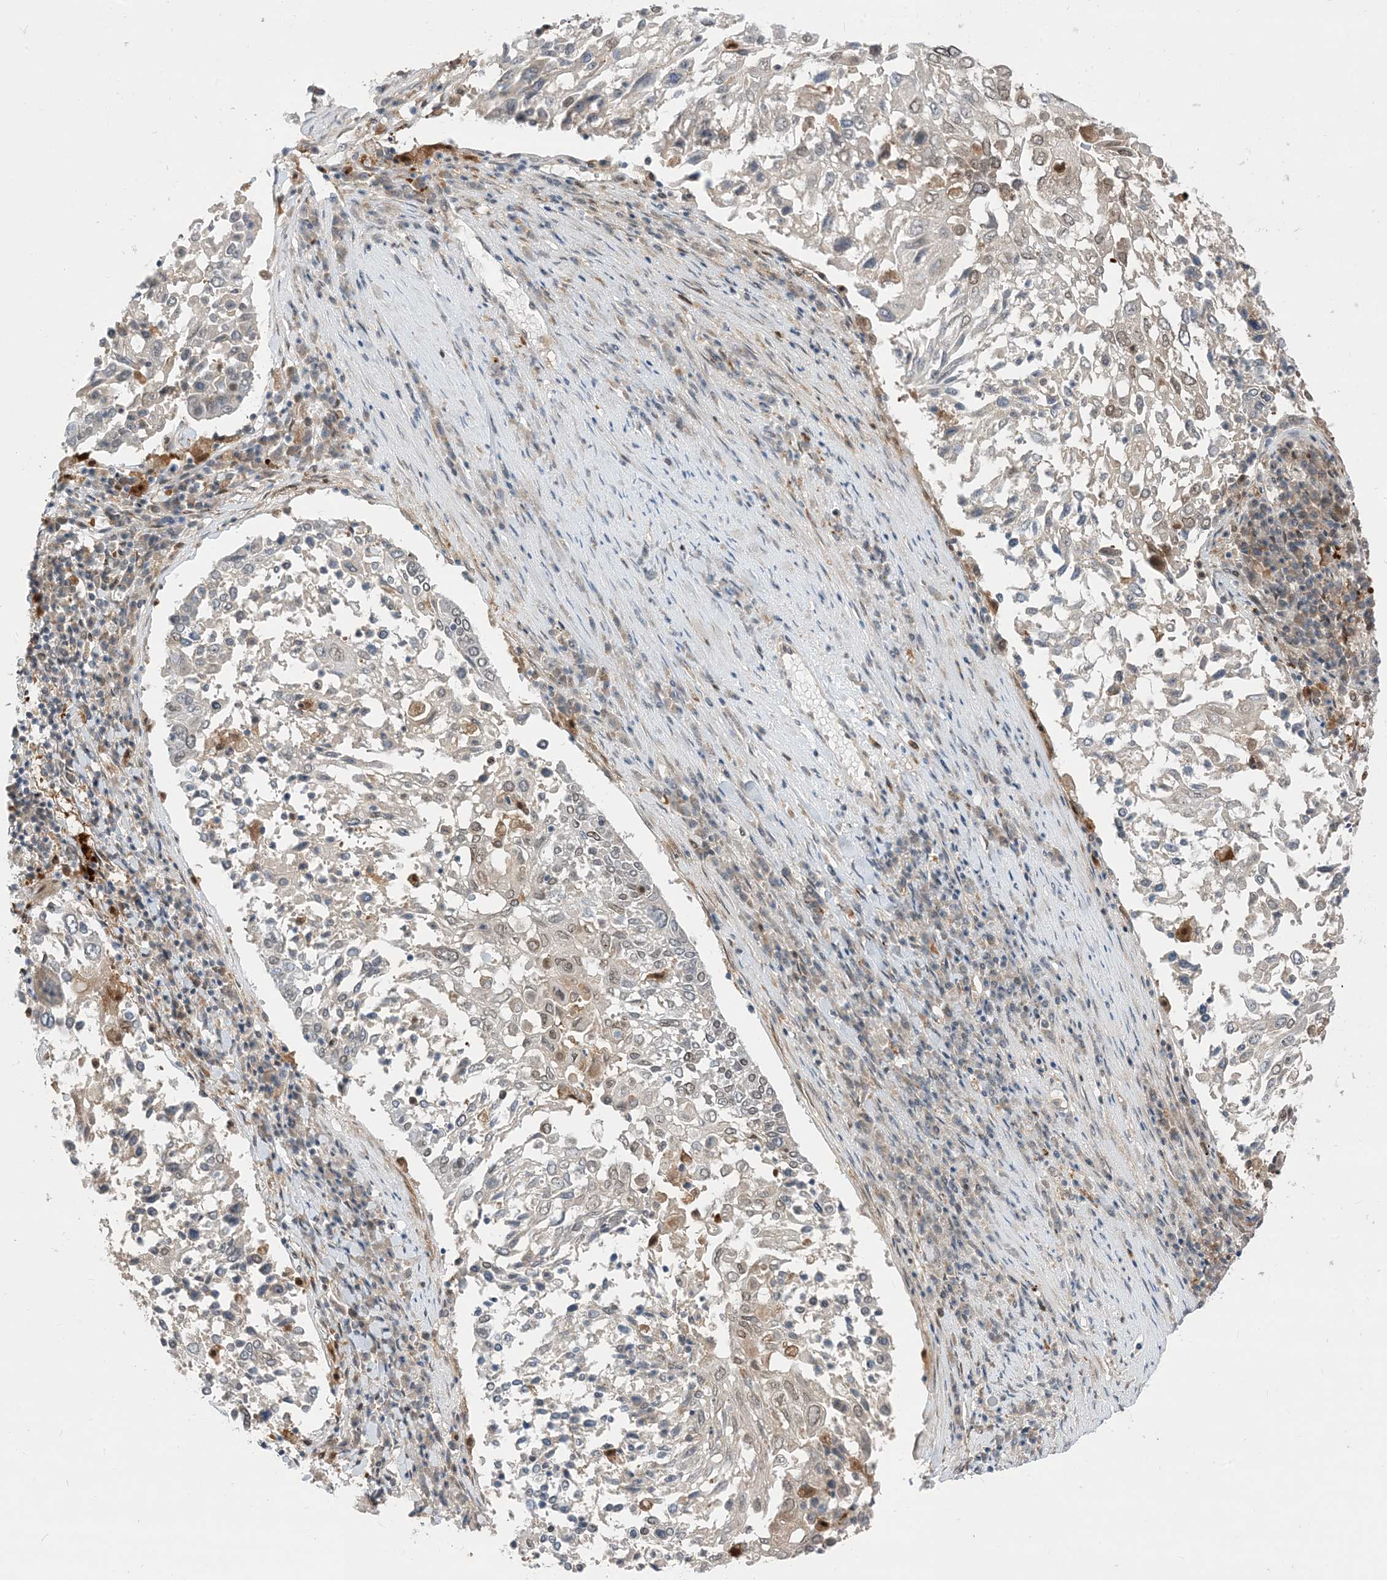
{"staining": {"intensity": "negative", "quantity": "none", "location": "none"}, "tissue": "lung cancer", "cell_type": "Tumor cells", "image_type": "cancer", "snomed": [{"axis": "morphology", "description": "Squamous cell carcinoma, NOS"}, {"axis": "topography", "description": "Lung"}], "caption": "Immunohistochemistry histopathology image of neoplastic tissue: lung cancer stained with DAB displays no significant protein positivity in tumor cells.", "gene": "NAGK", "patient": {"sex": "male", "age": 65}}